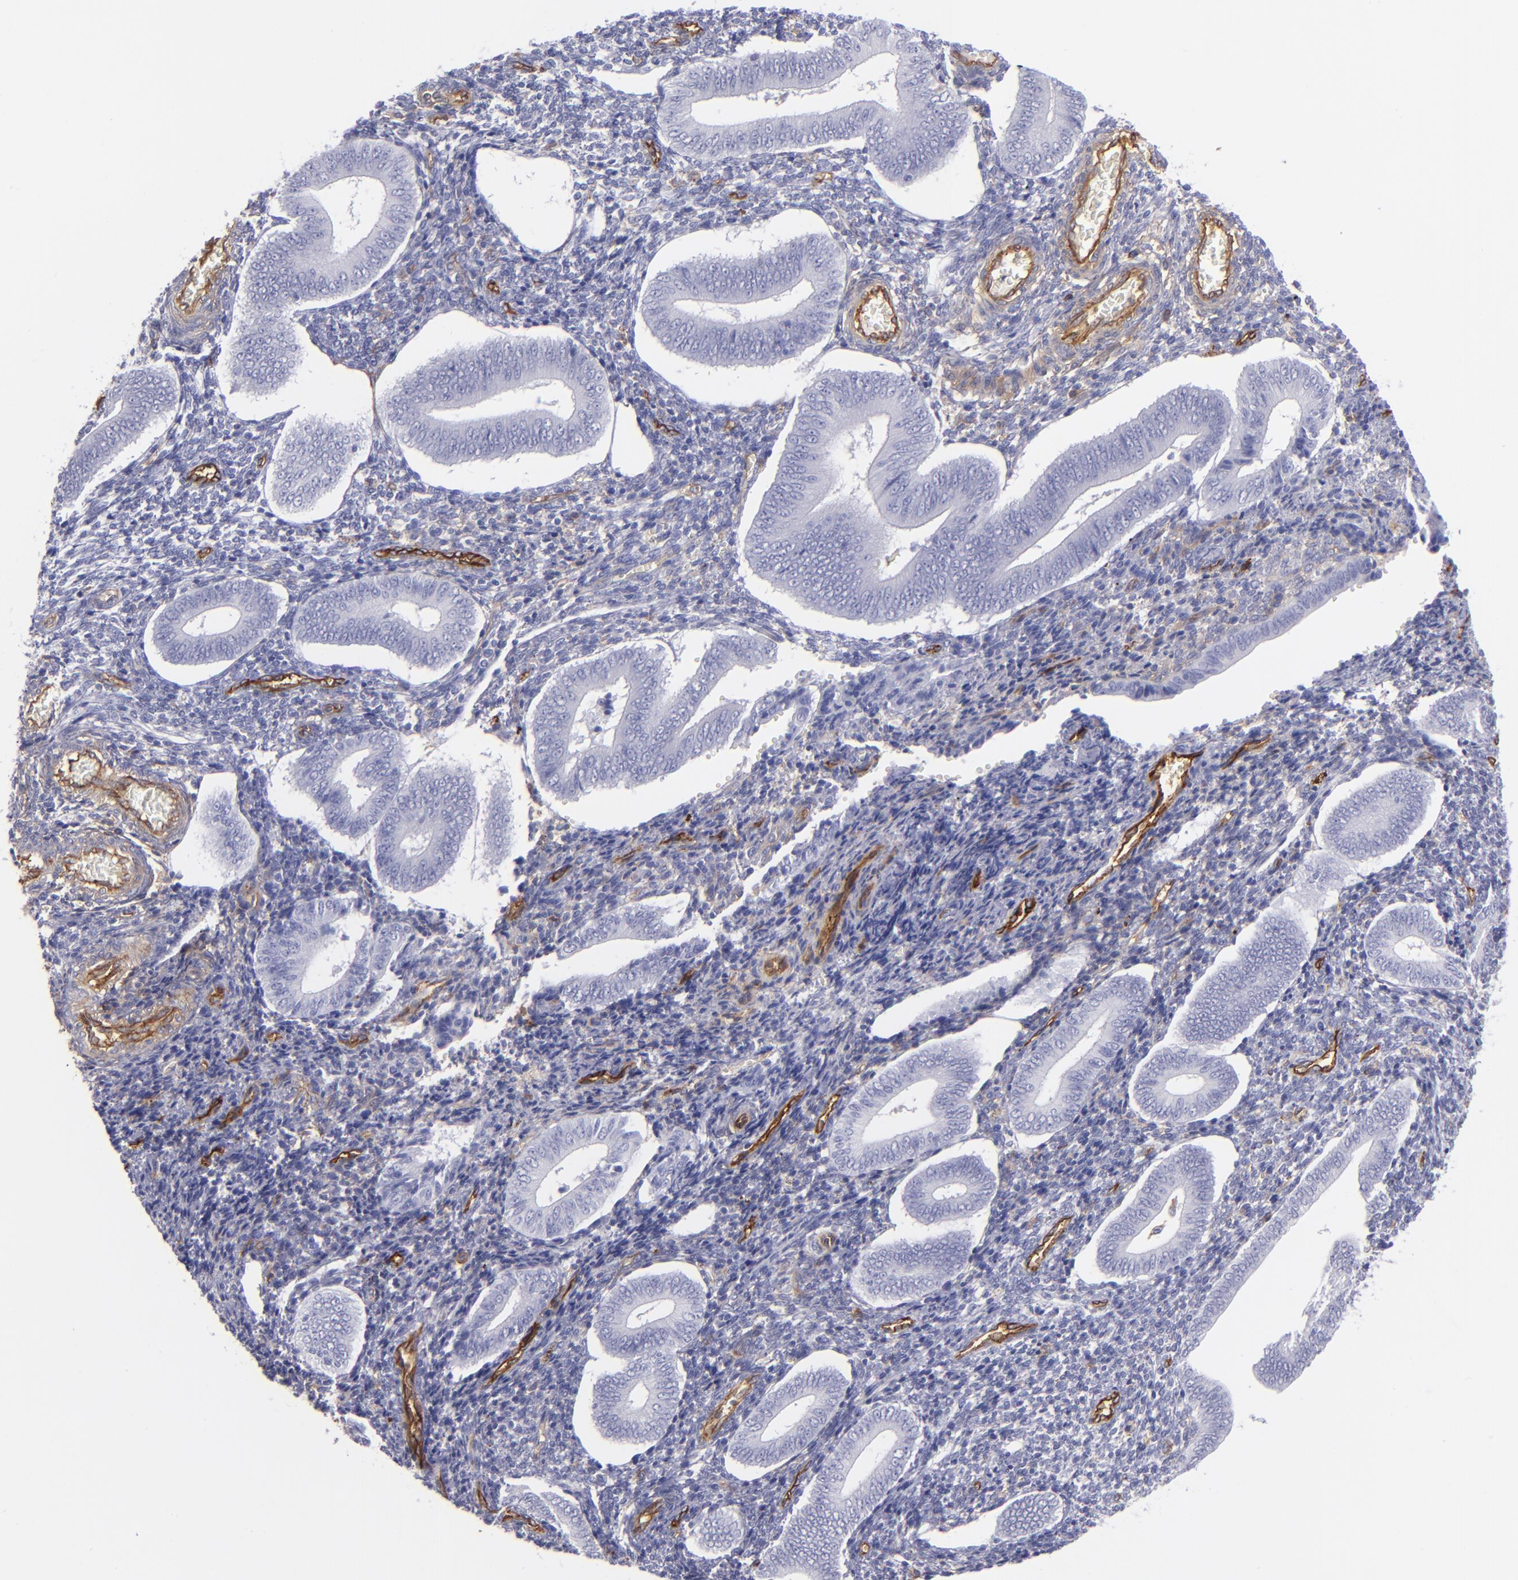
{"staining": {"intensity": "negative", "quantity": "none", "location": "none"}, "tissue": "endometrium", "cell_type": "Cells in endometrial stroma", "image_type": "normal", "snomed": [{"axis": "morphology", "description": "Normal tissue, NOS"}, {"axis": "topography", "description": "Uterus"}, {"axis": "topography", "description": "Endometrium"}], "caption": "An immunohistochemistry (IHC) photomicrograph of normal endometrium is shown. There is no staining in cells in endometrial stroma of endometrium.", "gene": "ENTPD1", "patient": {"sex": "female", "age": 33}}